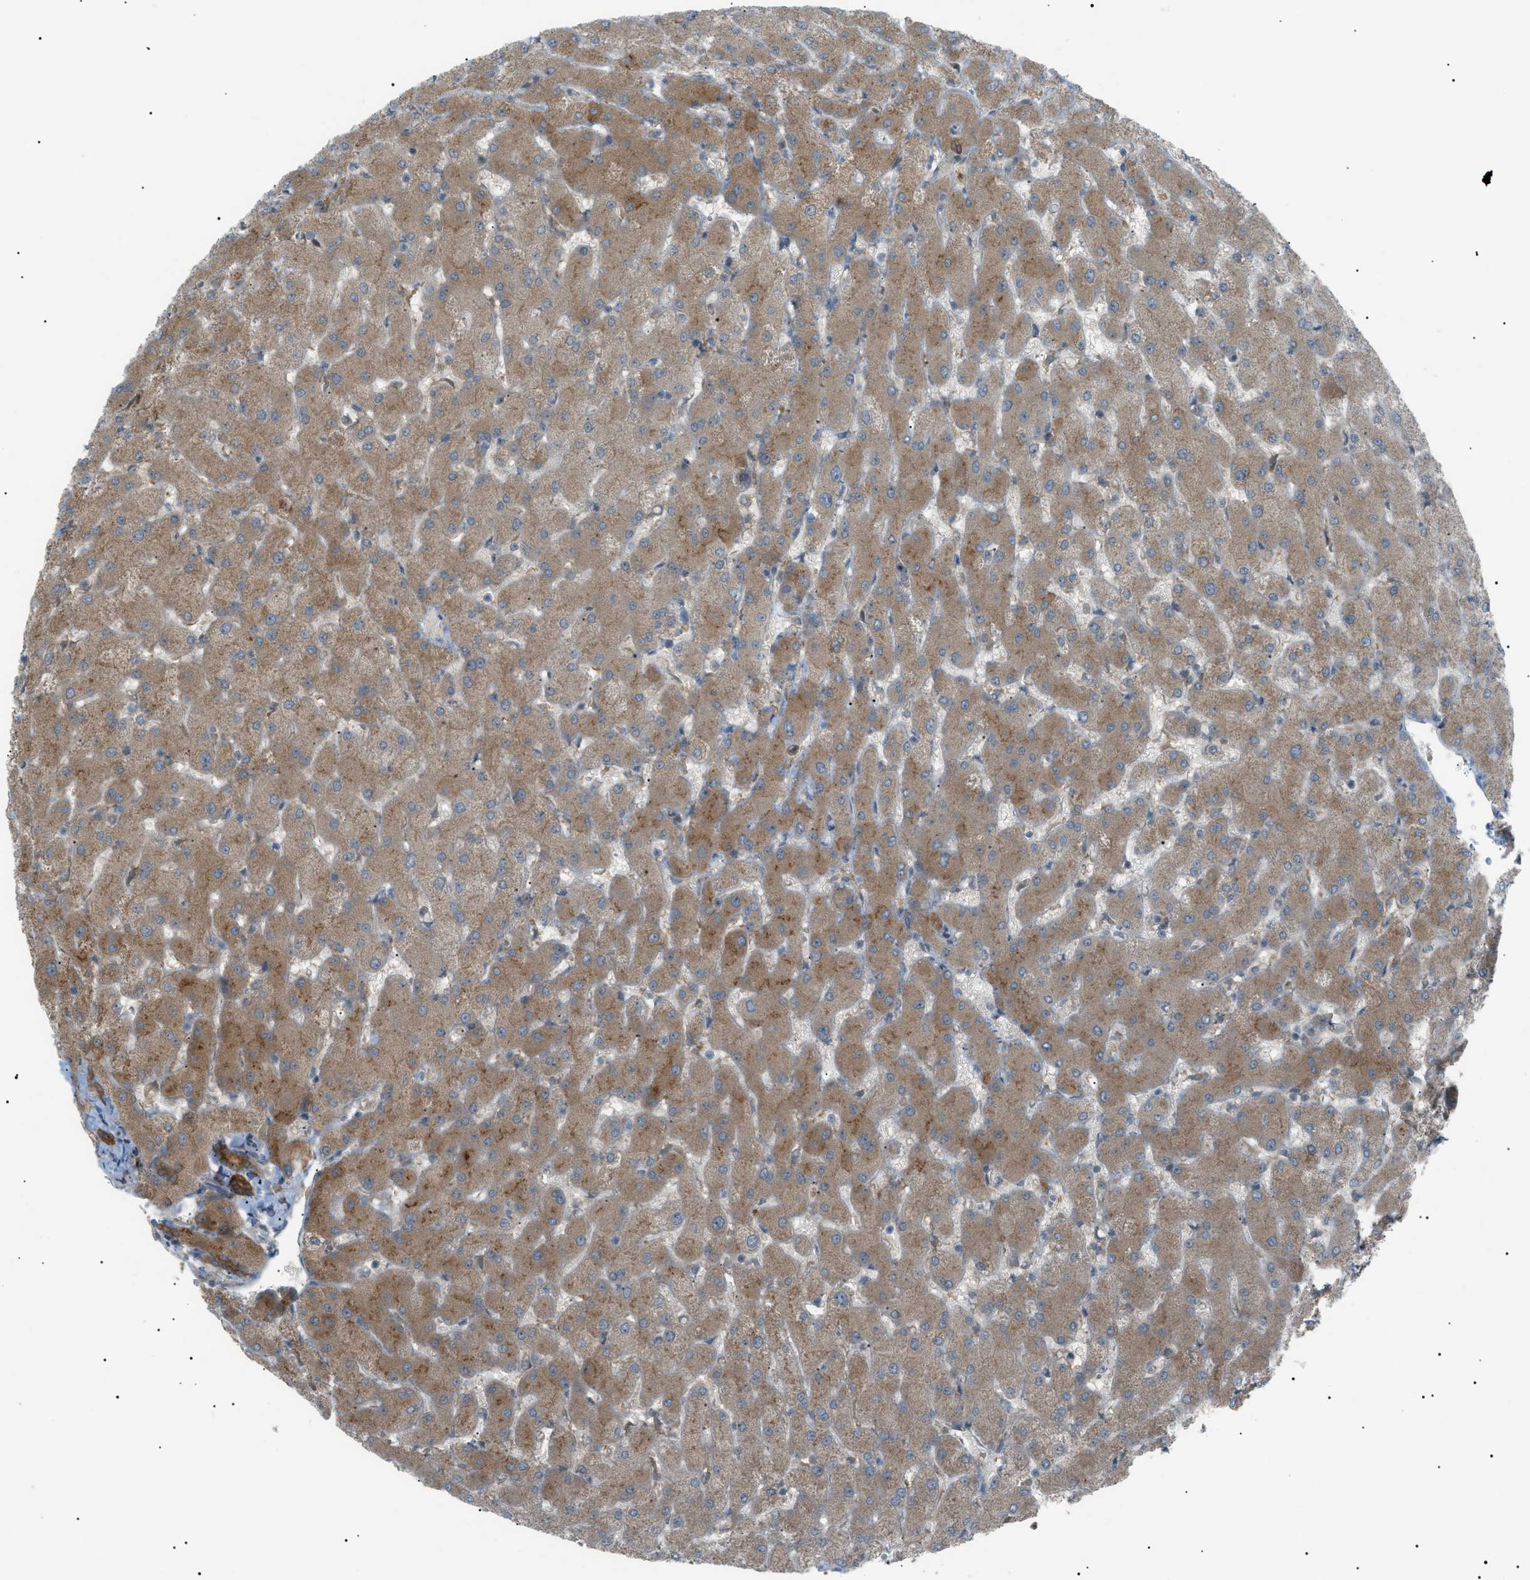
{"staining": {"intensity": "strong", "quantity": "25%-75%", "location": "cytoplasmic/membranous"}, "tissue": "liver", "cell_type": "Cholangiocytes", "image_type": "normal", "snomed": [{"axis": "morphology", "description": "Normal tissue, NOS"}, {"axis": "topography", "description": "Liver"}], "caption": "A brown stain highlights strong cytoplasmic/membranous expression of a protein in cholangiocytes of benign liver. Immunohistochemistry (ihc) stains the protein of interest in brown and the nuclei are stained blue.", "gene": "LPIN2", "patient": {"sex": "female", "age": 63}}